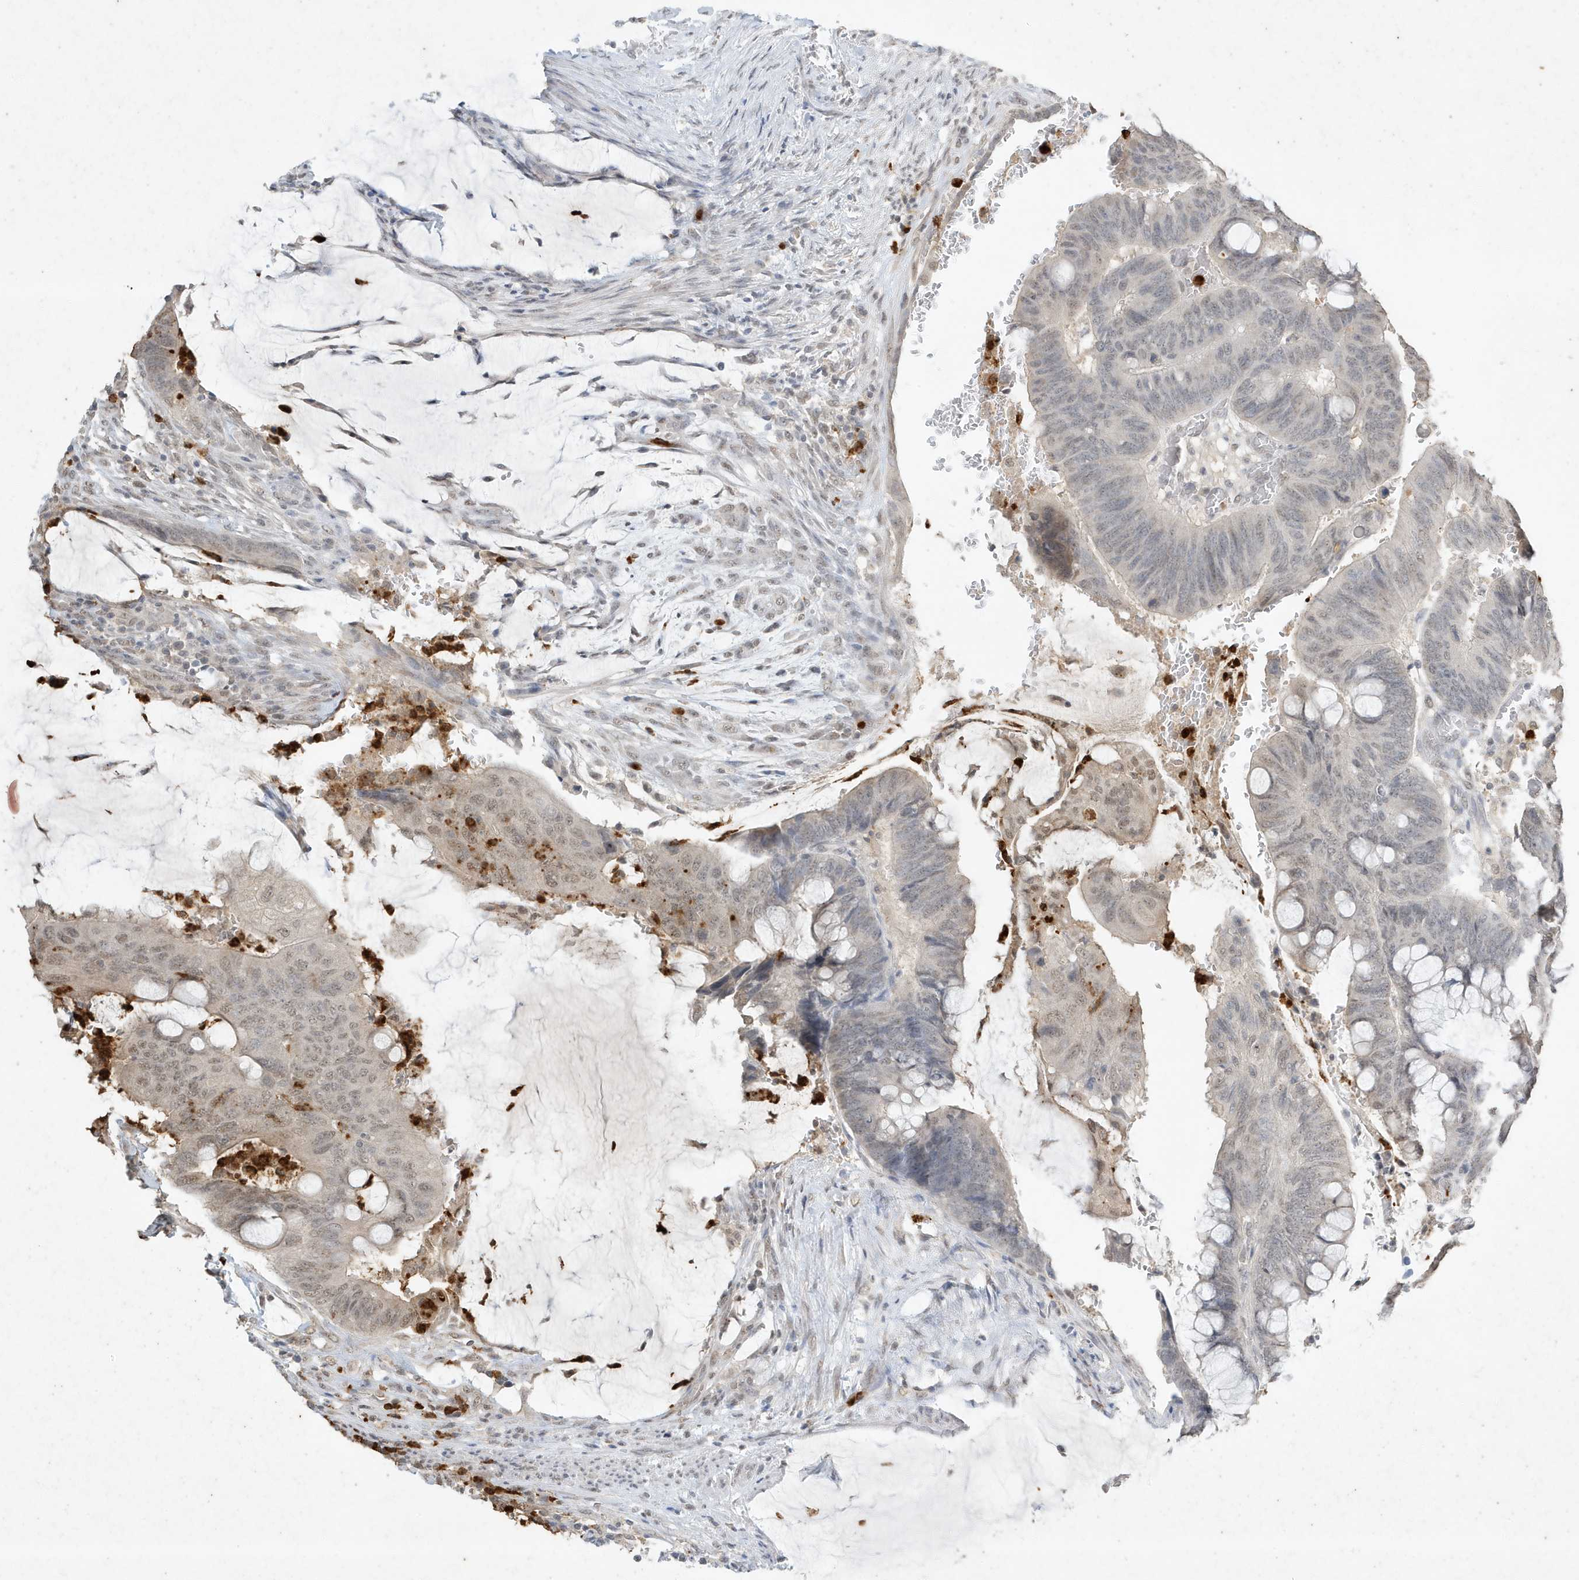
{"staining": {"intensity": "negative", "quantity": "none", "location": "none"}, "tissue": "colorectal cancer", "cell_type": "Tumor cells", "image_type": "cancer", "snomed": [{"axis": "morphology", "description": "Normal tissue, NOS"}, {"axis": "morphology", "description": "Adenocarcinoma, NOS"}, {"axis": "topography", "description": "Rectum"}, {"axis": "topography", "description": "Peripheral nerve tissue"}], "caption": "Human colorectal cancer (adenocarcinoma) stained for a protein using IHC demonstrates no staining in tumor cells.", "gene": "DEFA1", "patient": {"sex": "male", "age": 92}}